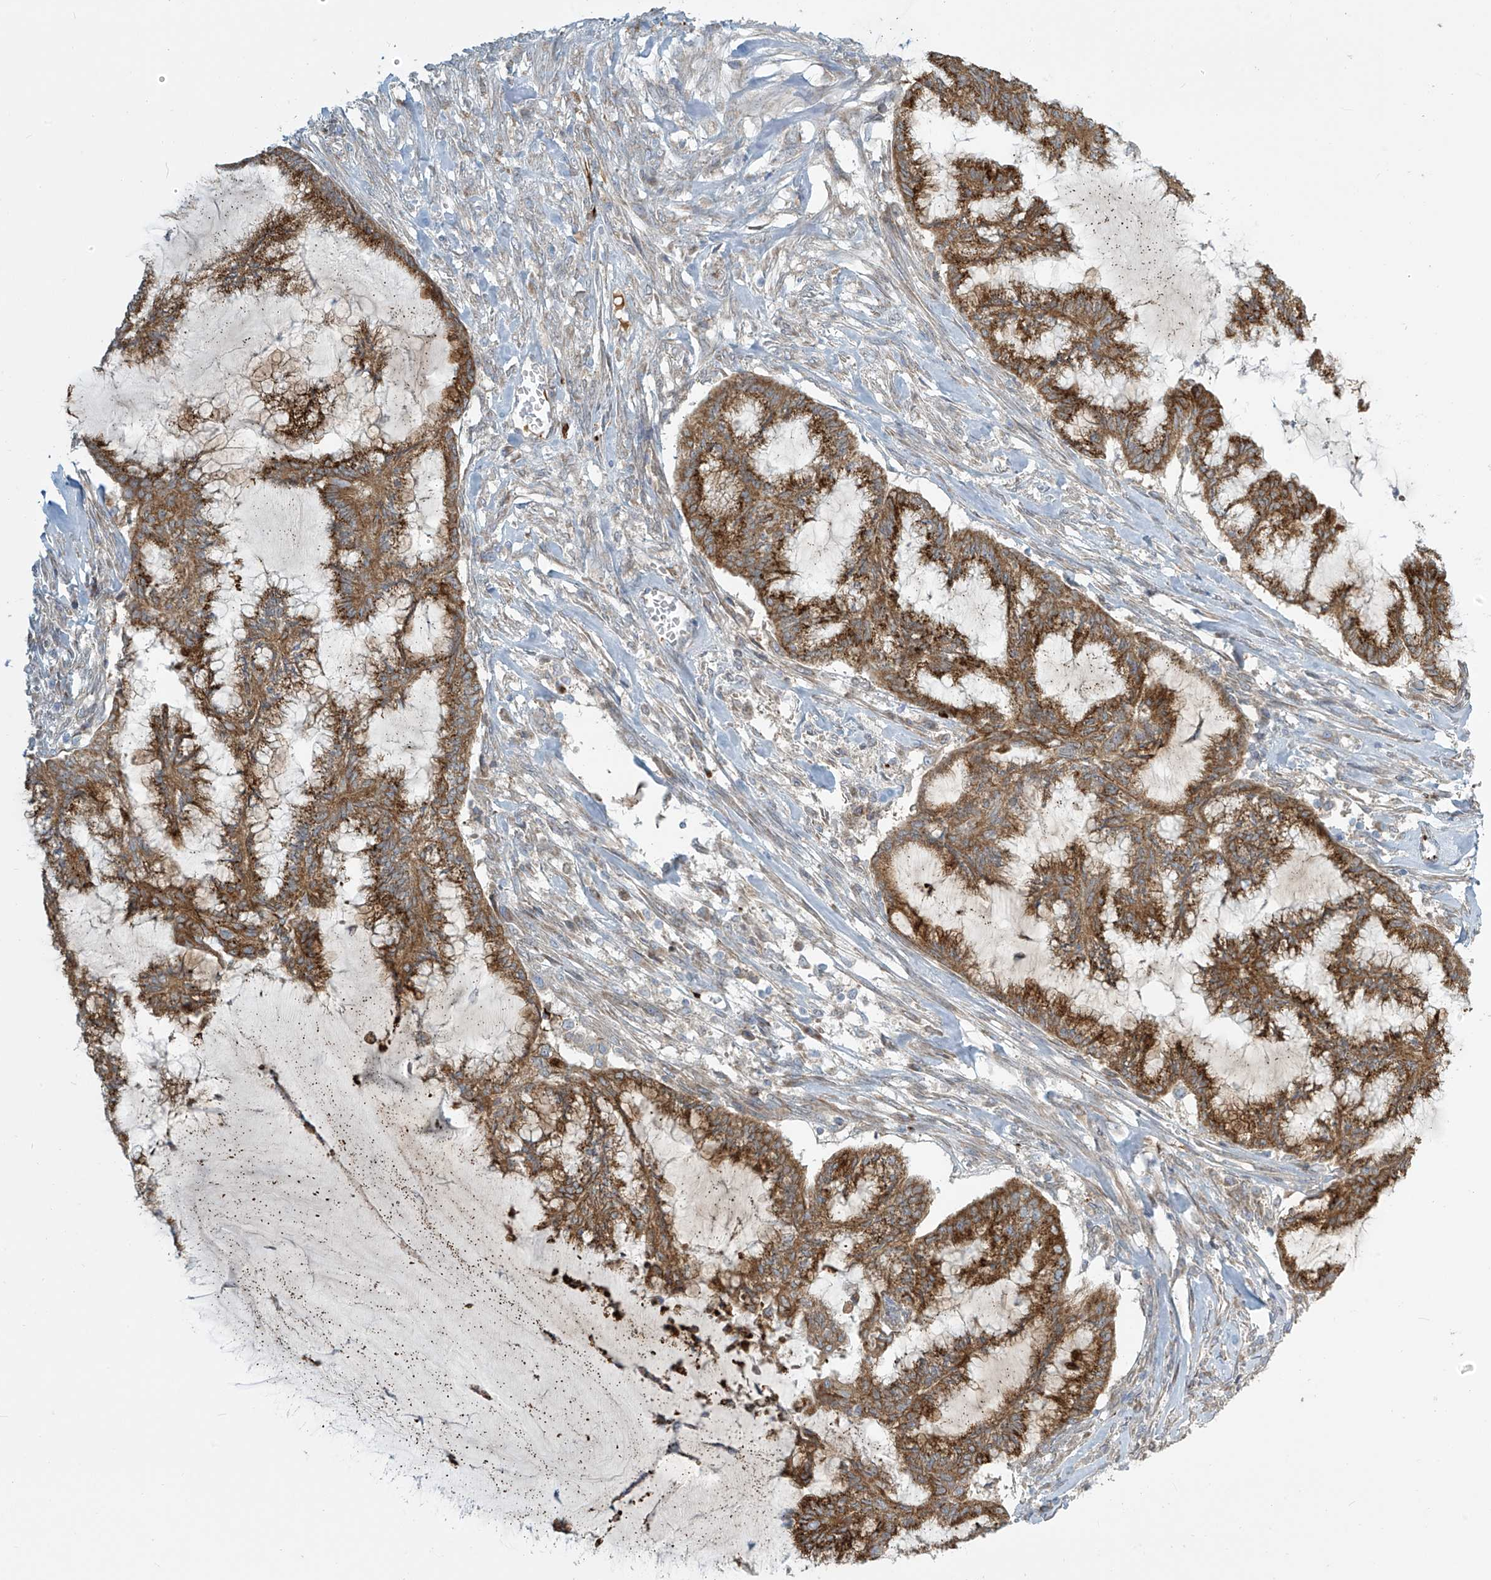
{"staining": {"intensity": "moderate", "quantity": ">75%", "location": "cytoplasmic/membranous"}, "tissue": "endometrial cancer", "cell_type": "Tumor cells", "image_type": "cancer", "snomed": [{"axis": "morphology", "description": "Adenocarcinoma, NOS"}, {"axis": "topography", "description": "Endometrium"}], "caption": "Protein expression by immunohistochemistry reveals moderate cytoplasmic/membranous positivity in about >75% of tumor cells in endometrial adenocarcinoma. The staining was performed using DAB (3,3'-diaminobenzidine) to visualize the protein expression in brown, while the nuclei were stained in blue with hematoxylin (Magnification: 20x).", "gene": "LZTS3", "patient": {"sex": "female", "age": 86}}